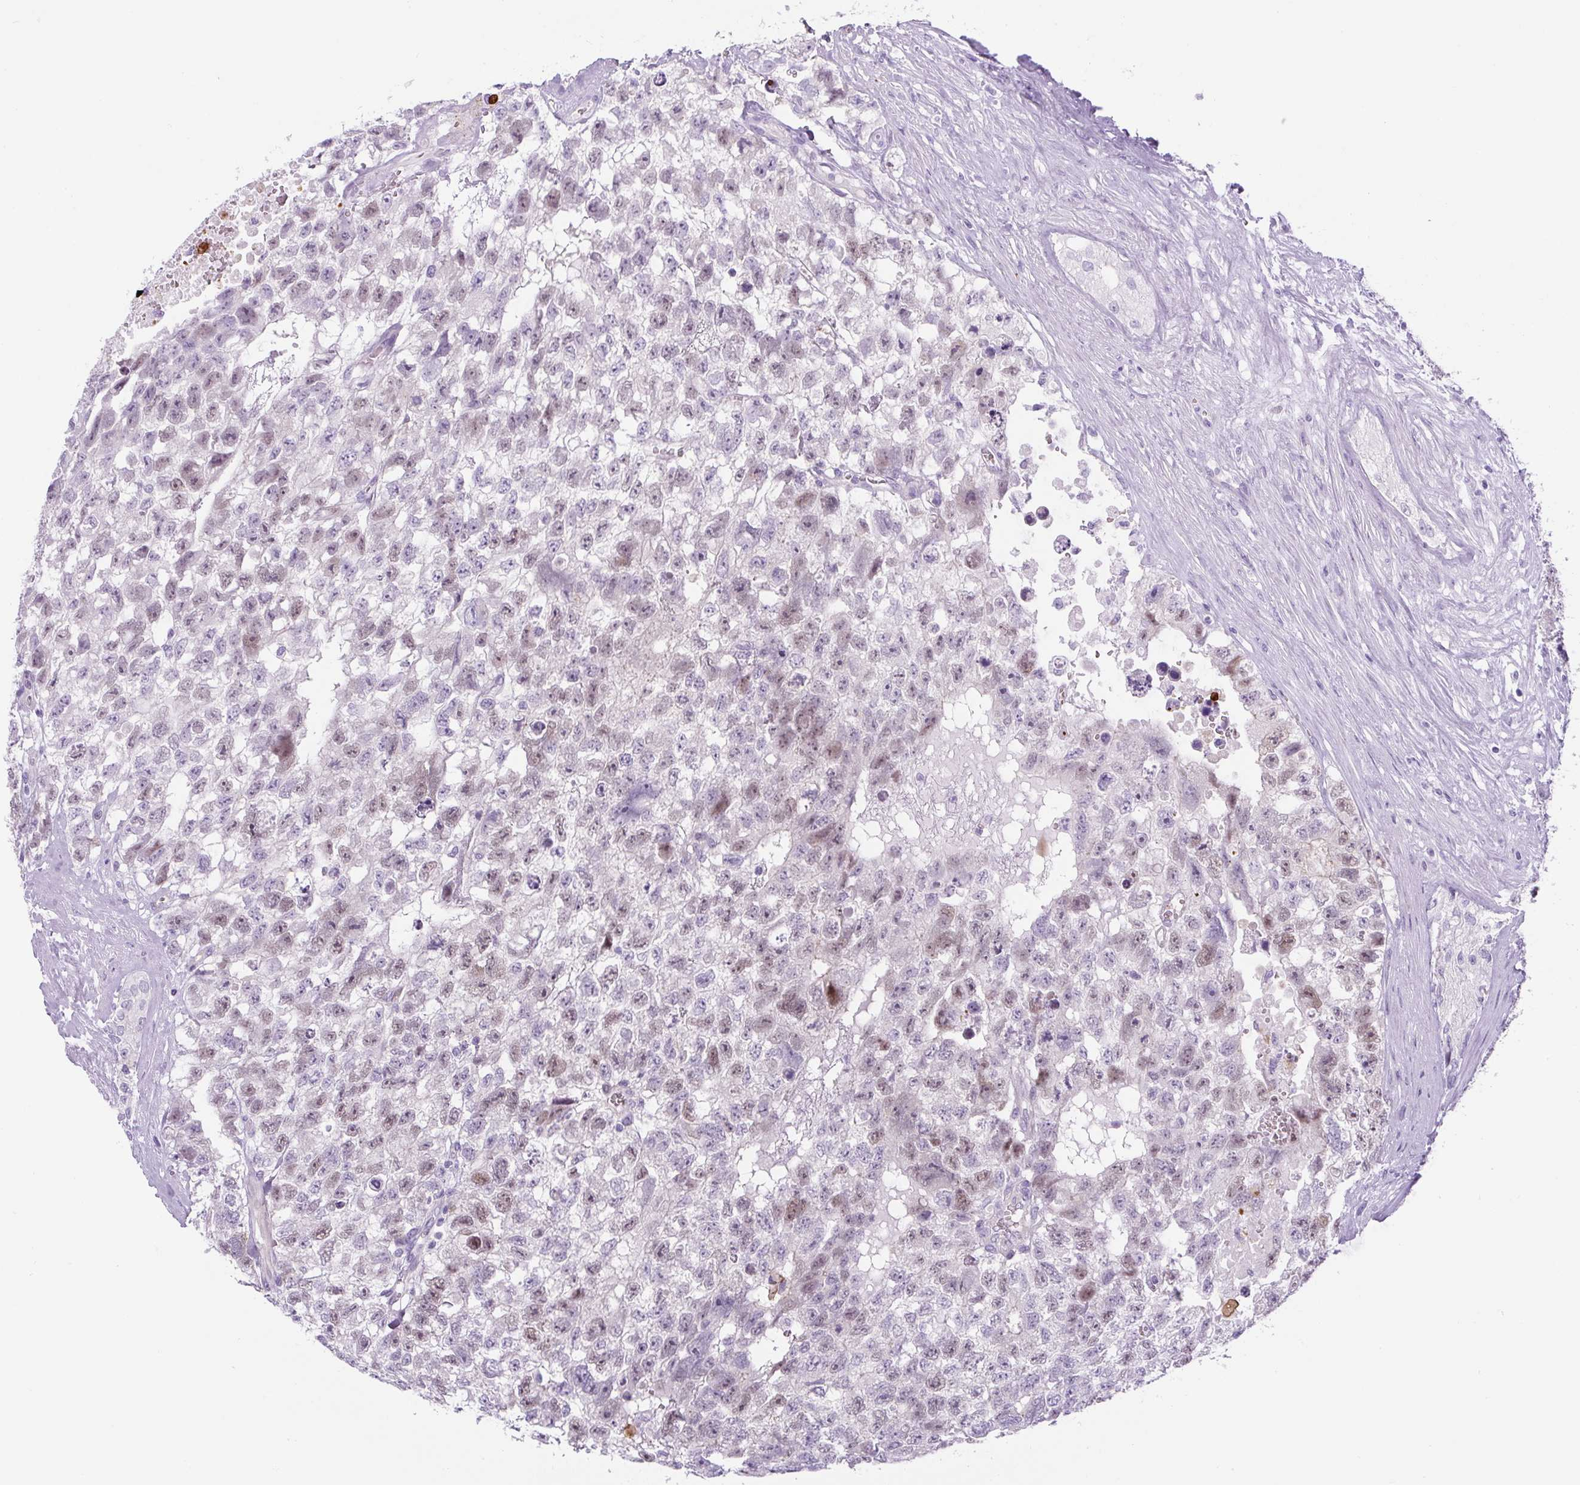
{"staining": {"intensity": "moderate", "quantity": "25%-75%", "location": "nuclear"}, "tissue": "testis cancer", "cell_type": "Tumor cells", "image_type": "cancer", "snomed": [{"axis": "morphology", "description": "Carcinoma, Embryonal, NOS"}, {"axis": "topography", "description": "Testis"}], "caption": "This micrograph reveals embryonal carcinoma (testis) stained with immunohistochemistry to label a protein in brown. The nuclear of tumor cells show moderate positivity for the protein. Nuclei are counter-stained blue.", "gene": "ADAMTS19", "patient": {"sex": "male", "age": 26}}